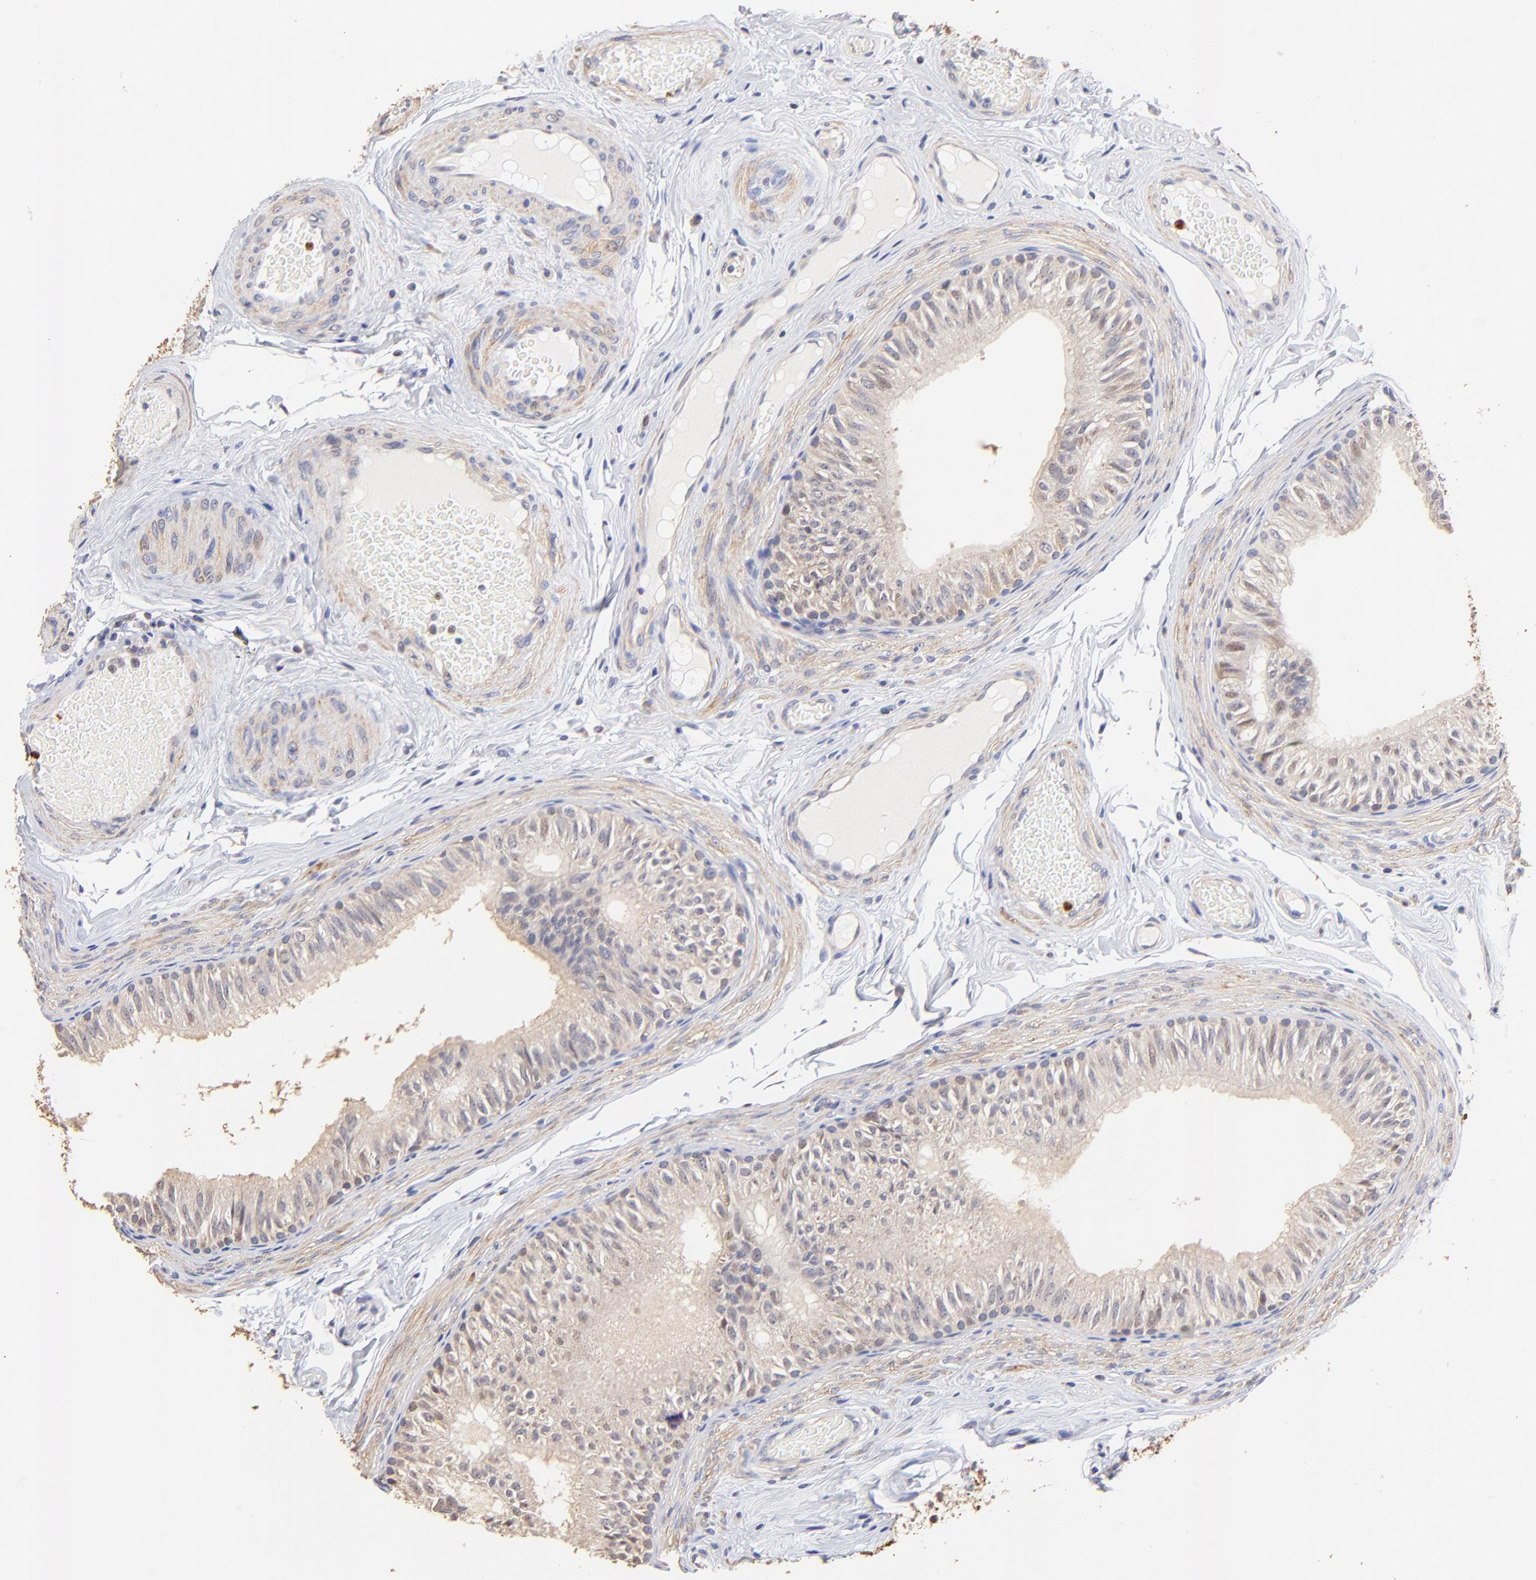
{"staining": {"intensity": "weak", "quantity": ">75%", "location": "cytoplasmic/membranous"}, "tissue": "epididymis", "cell_type": "Glandular cells", "image_type": "normal", "snomed": [{"axis": "morphology", "description": "Normal tissue, NOS"}, {"axis": "topography", "description": "Testis"}, {"axis": "topography", "description": "Epididymis"}], "caption": "Immunohistochemistry photomicrograph of unremarkable epididymis: human epididymis stained using immunohistochemistry exhibits low levels of weak protein expression localized specifically in the cytoplasmic/membranous of glandular cells, appearing as a cytoplasmic/membranous brown color.", "gene": "BBOF1", "patient": {"sex": "male", "age": 36}}